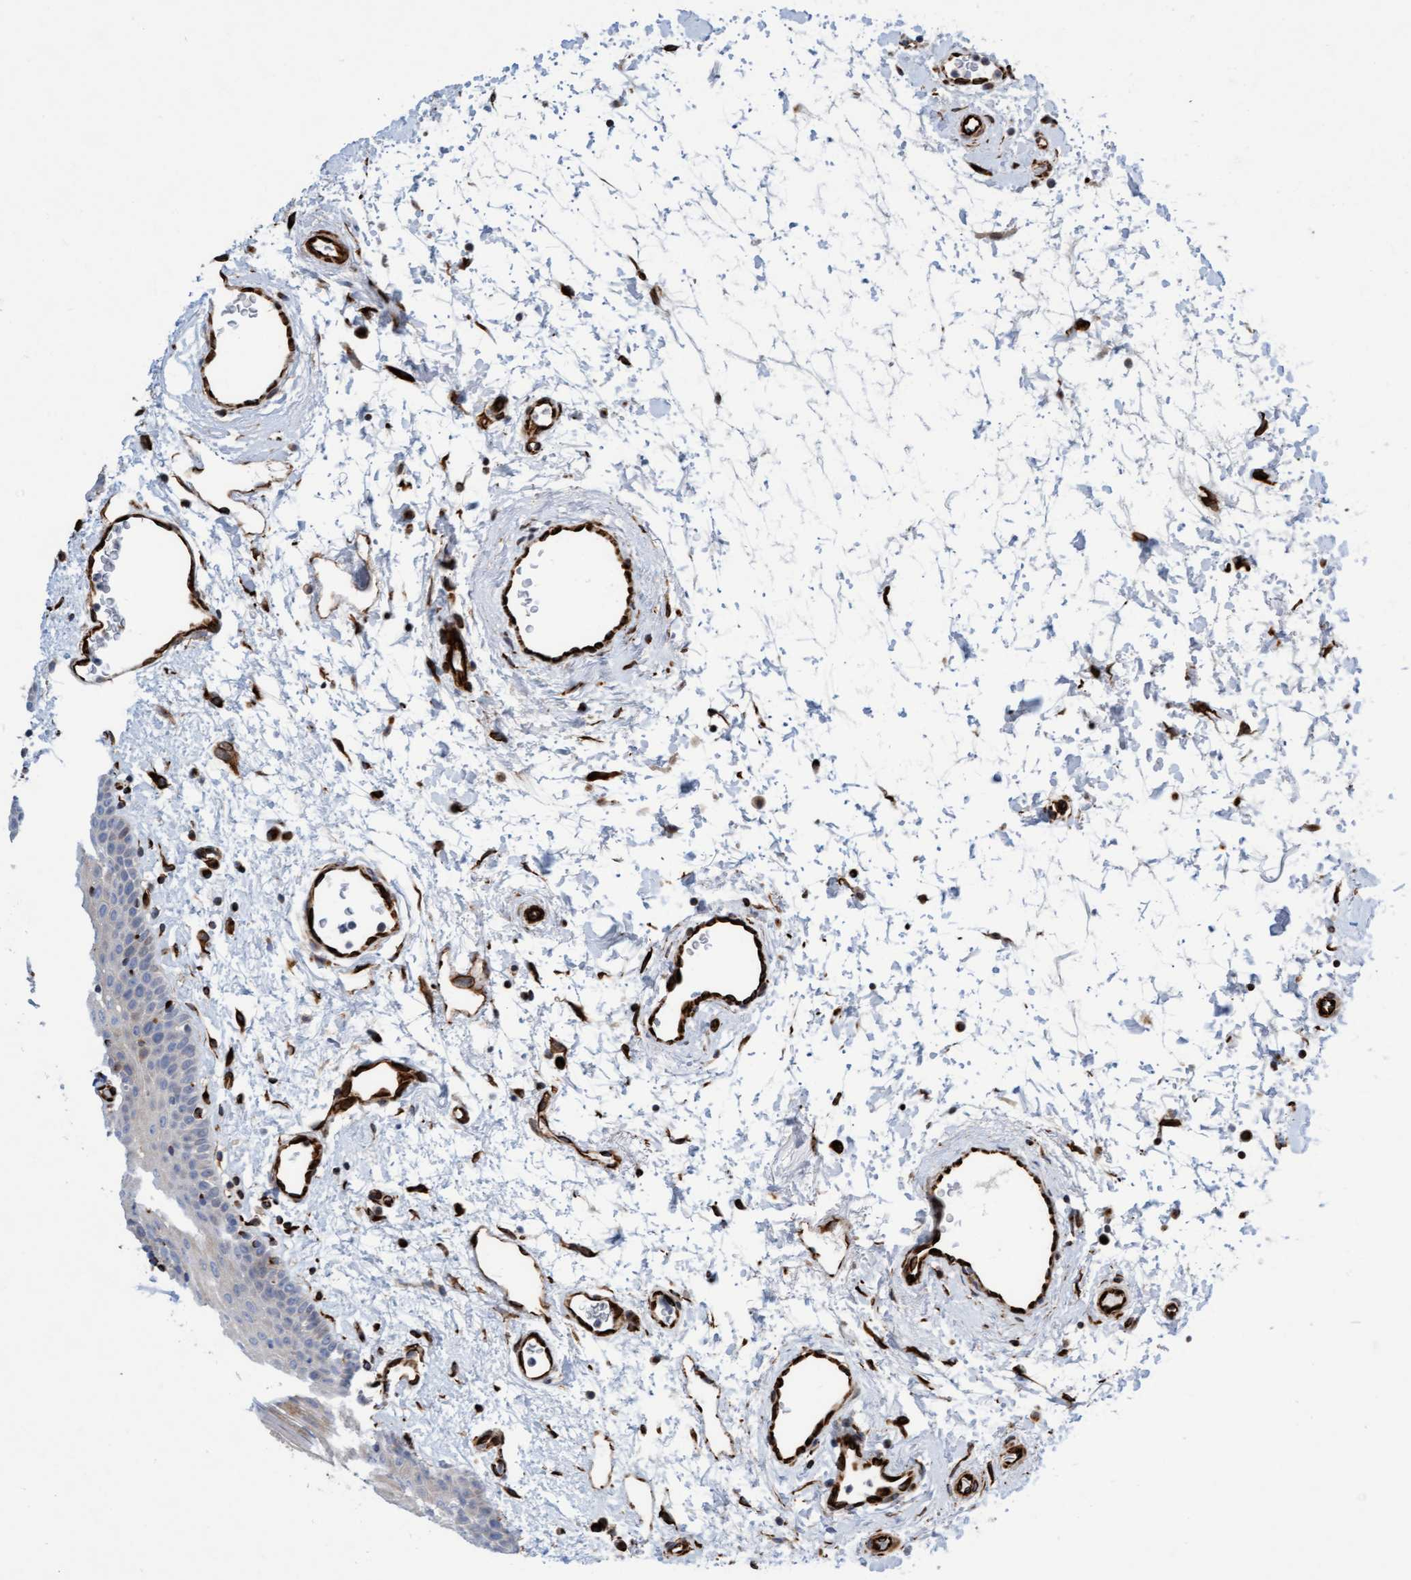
{"staining": {"intensity": "weak", "quantity": "25%-75%", "location": "cytoplasmic/membranous"}, "tissue": "oral mucosa", "cell_type": "Squamous epithelial cells", "image_type": "normal", "snomed": [{"axis": "morphology", "description": "Normal tissue, NOS"}, {"axis": "topography", "description": "Oral tissue"}], "caption": "Squamous epithelial cells display low levels of weak cytoplasmic/membranous staining in approximately 25%-75% of cells in benign oral mucosa.", "gene": "POLG2", "patient": {"sex": "male", "age": 66}}